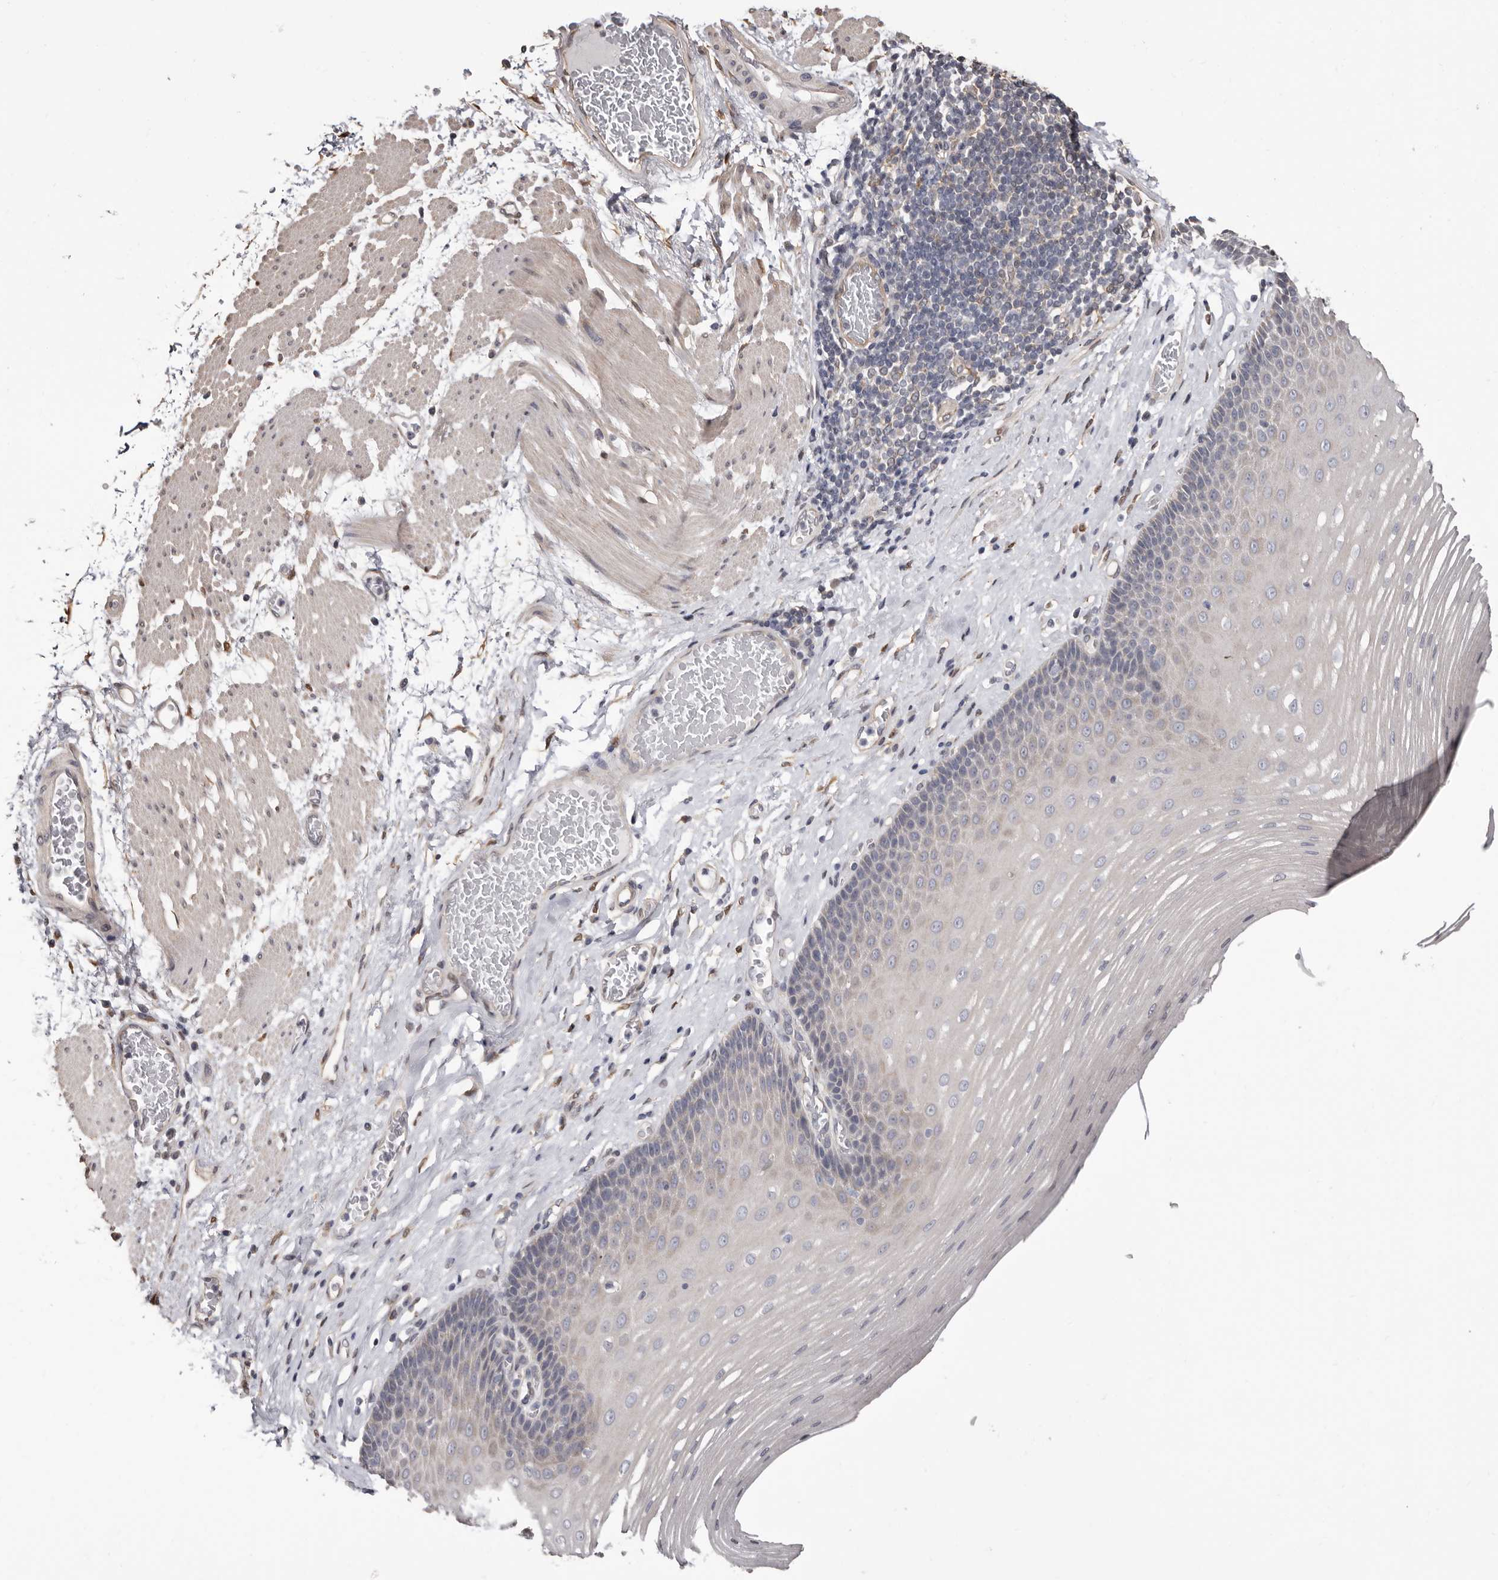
{"staining": {"intensity": "negative", "quantity": "none", "location": "none"}, "tissue": "esophagus", "cell_type": "Squamous epithelial cells", "image_type": "normal", "snomed": [{"axis": "morphology", "description": "Normal tissue, NOS"}, {"axis": "topography", "description": "Esophagus"}], "caption": "The histopathology image exhibits no staining of squamous epithelial cells in benign esophagus.", "gene": "KHDRBS2", "patient": {"sex": "male", "age": 62}}